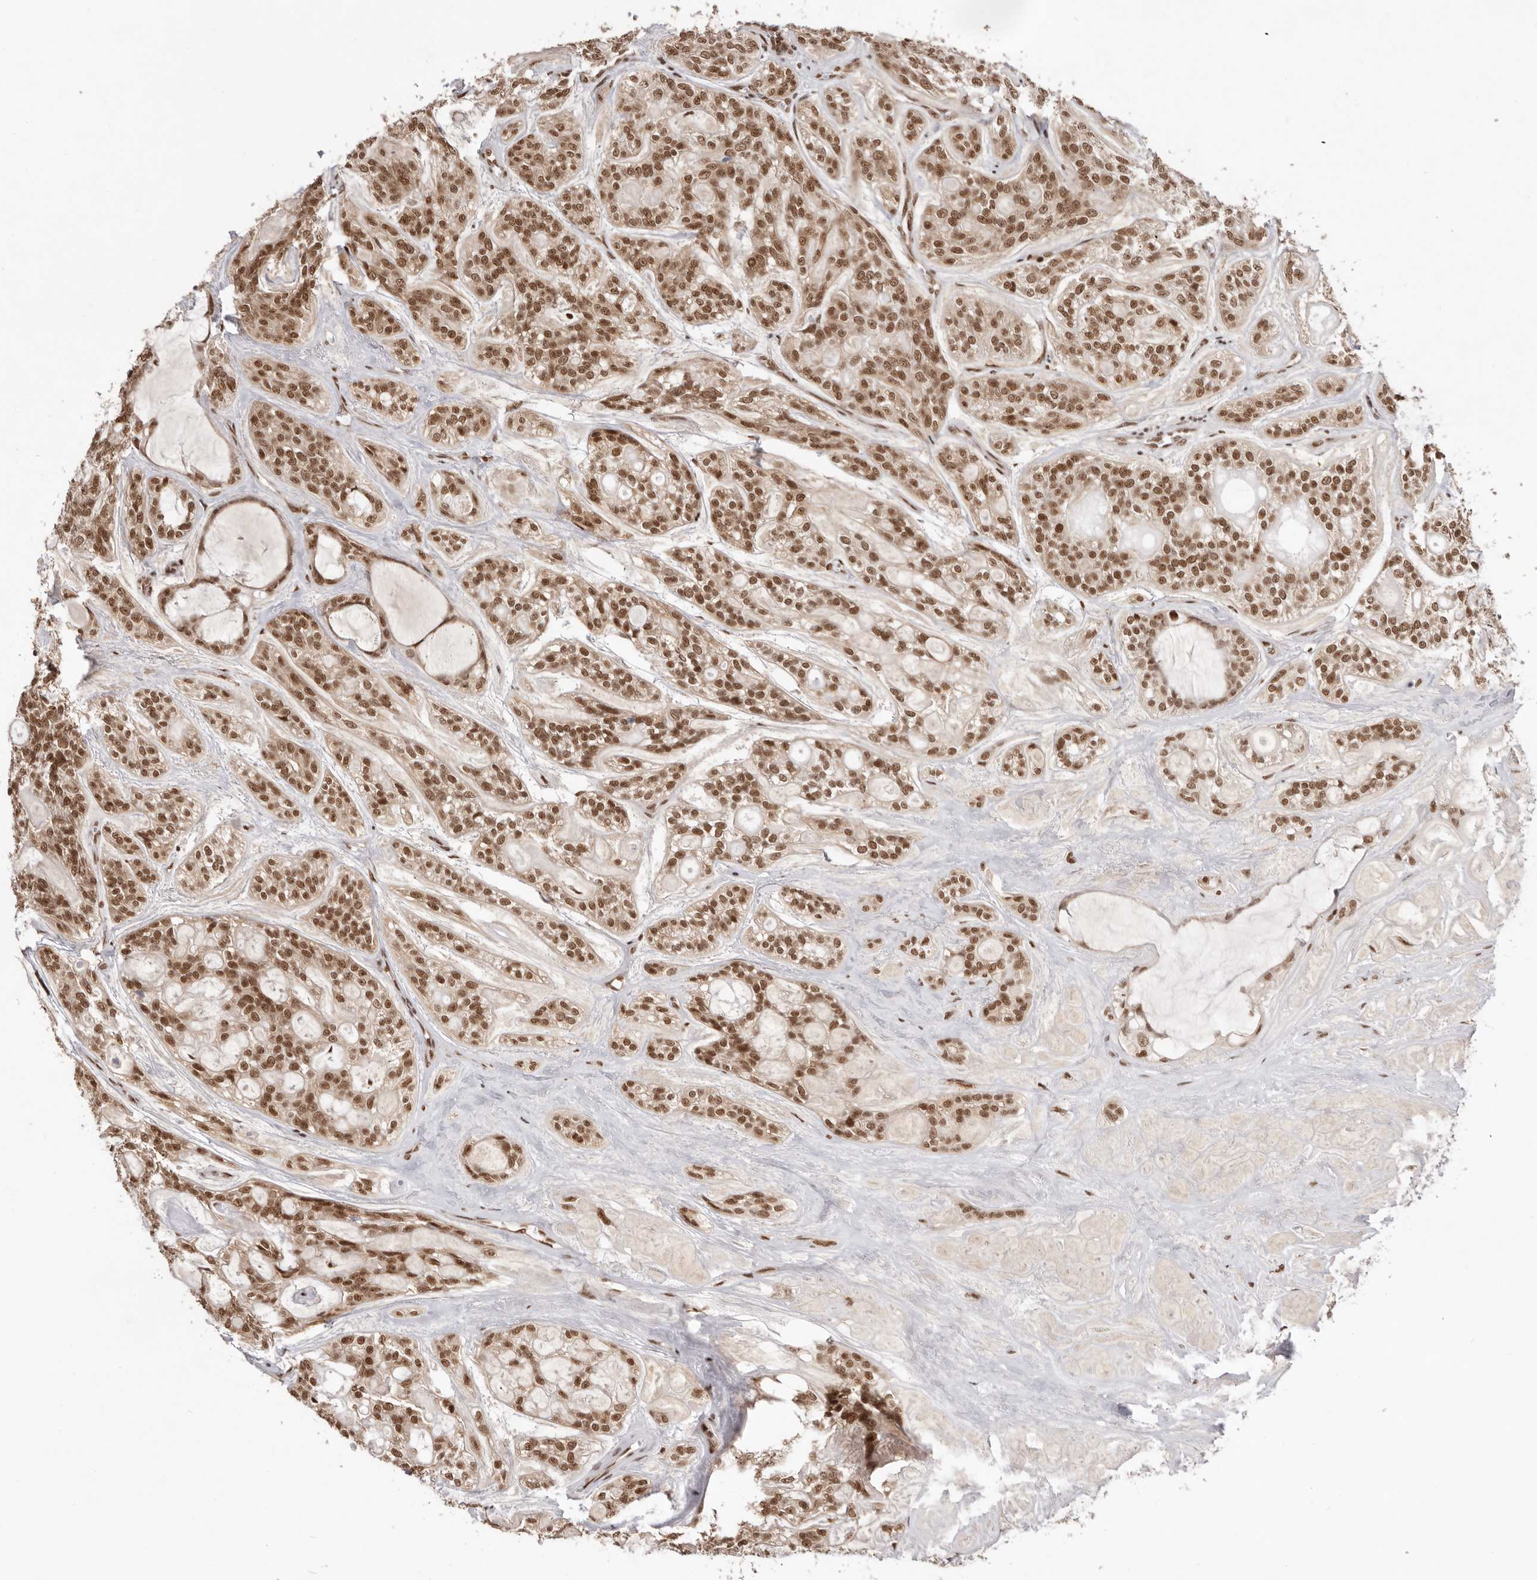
{"staining": {"intensity": "strong", "quantity": ">75%", "location": "nuclear"}, "tissue": "head and neck cancer", "cell_type": "Tumor cells", "image_type": "cancer", "snomed": [{"axis": "morphology", "description": "Adenocarcinoma, NOS"}, {"axis": "topography", "description": "Head-Neck"}], "caption": "A histopathology image of human head and neck adenocarcinoma stained for a protein demonstrates strong nuclear brown staining in tumor cells. (IHC, brightfield microscopy, high magnification).", "gene": "CHTOP", "patient": {"sex": "male", "age": 66}}